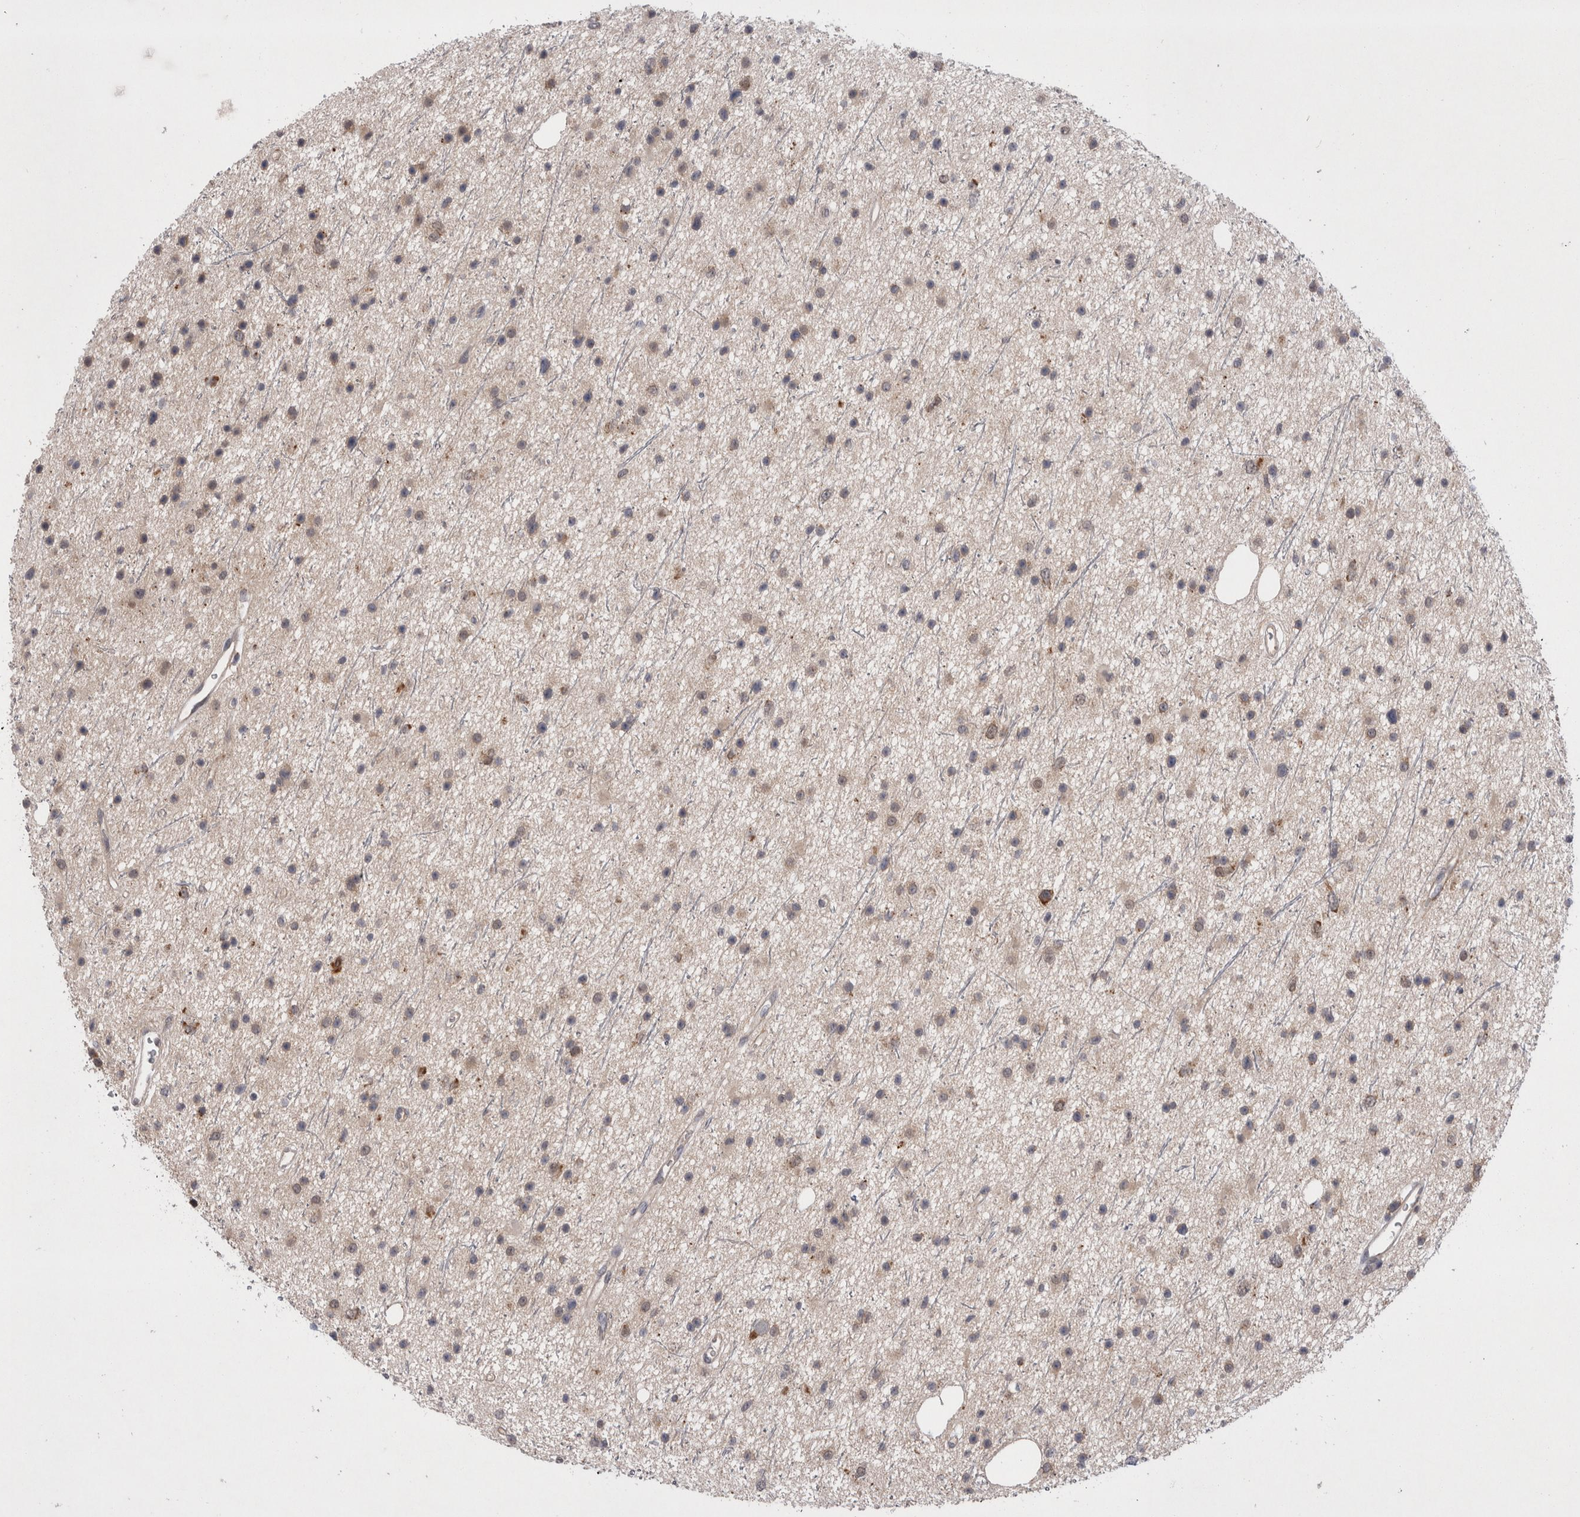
{"staining": {"intensity": "weak", "quantity": "25%-75%", "location": "cytoplasmic/membranous"}, "tissue": "glioma", "cell_type": "Tumor cells", "image_type": "cancer", "snomed": [{"axis": "morphology", "description": "Glioma, malignant, Low grade"}, {"axis": "topography", "description": "Cerebral cortex"}], "caption": "High-magnification brightfield microscopy of glioma stained with DAB (3,3'-diaminobenzidine) (brown) and counterstained with hematoxylin (blue). tumor cells exhibit weak cytoplasmic/membranous staining is identified in about25%-75% of cells.", "gene": "MRPL37", "patient": {"sex": "female", "age": 39}}